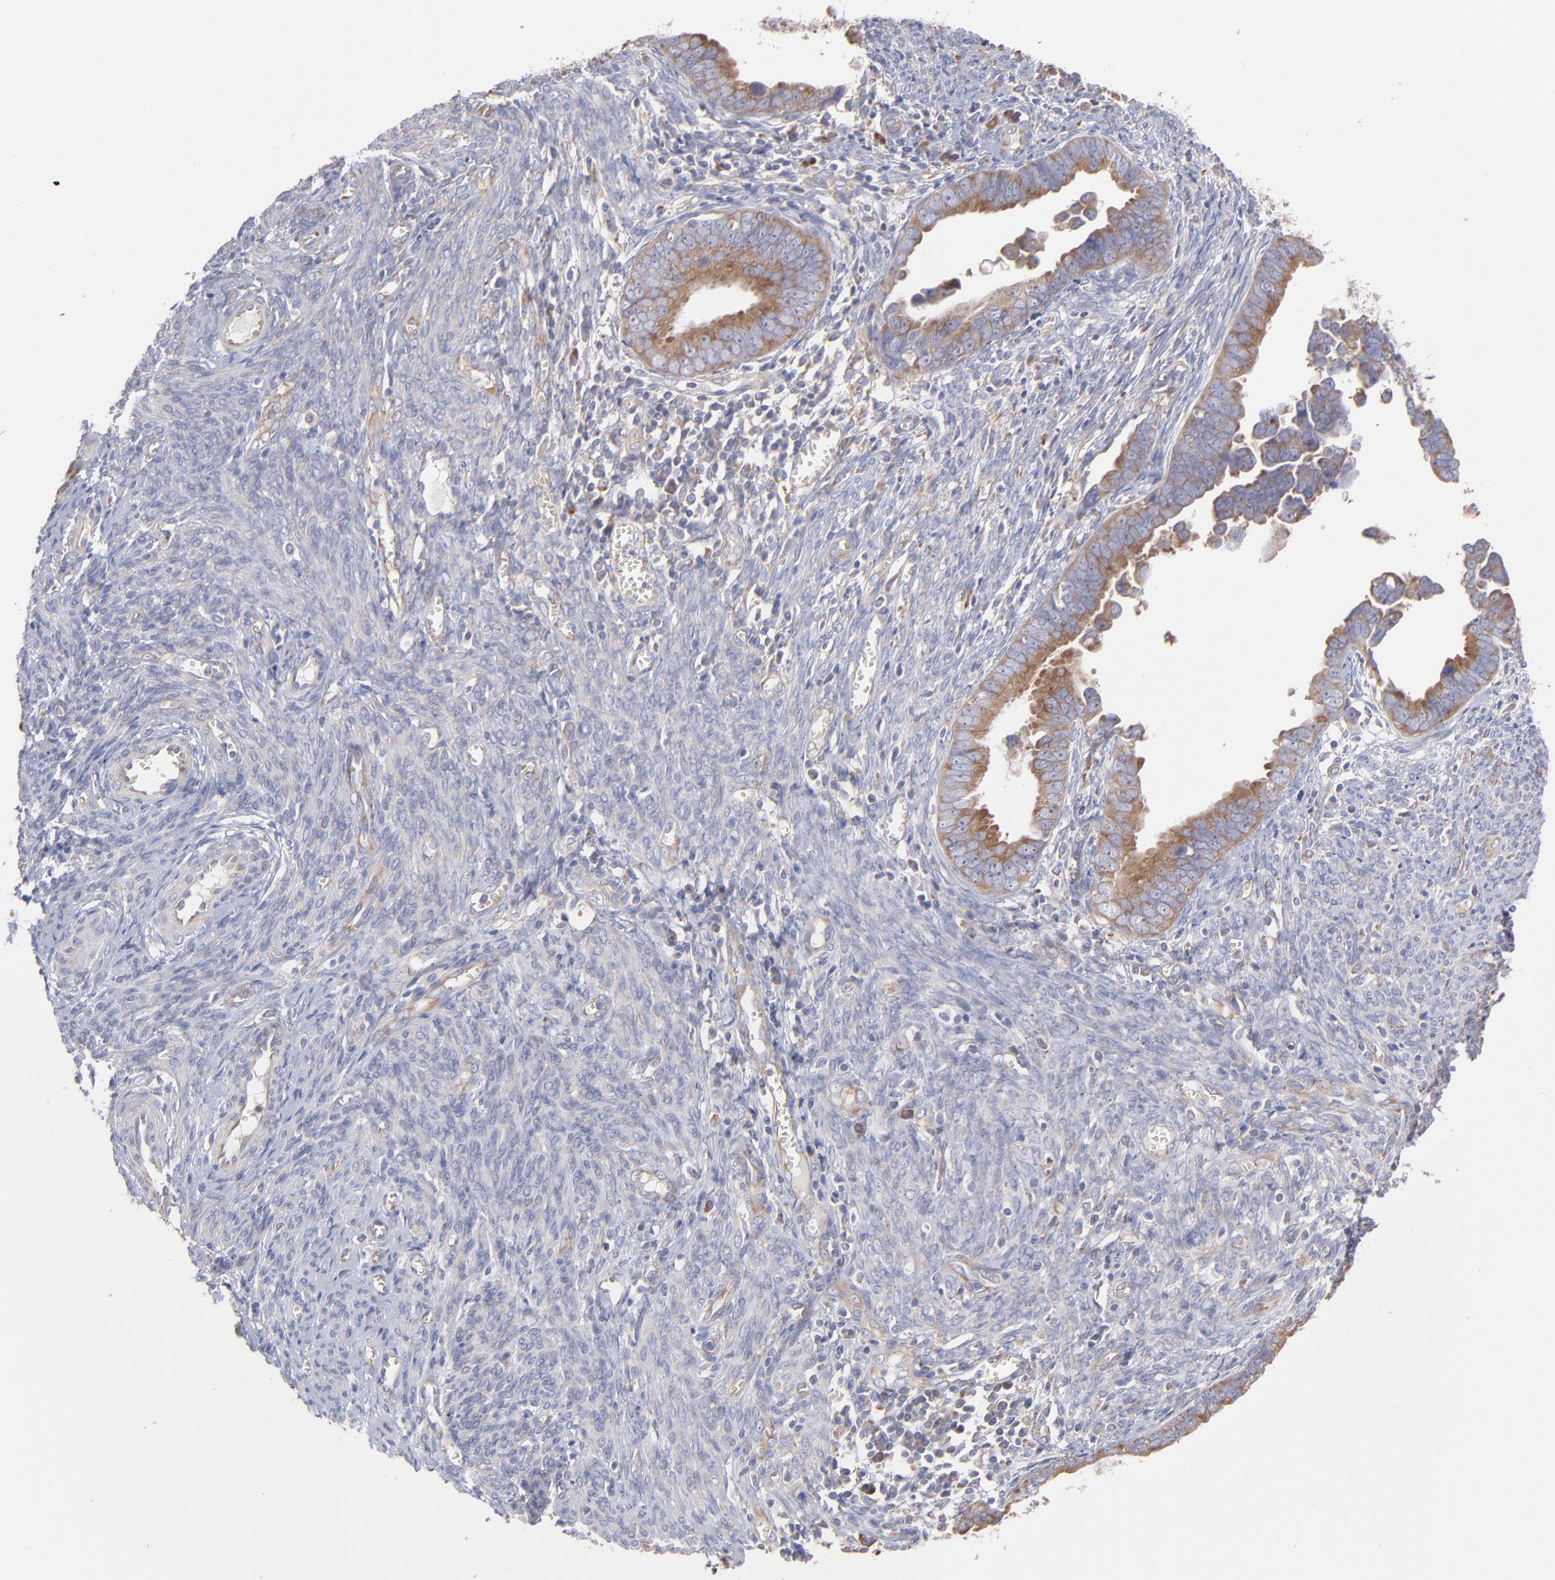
{"staining": {"intensity": "weak", "quantity": ">75%", "location": "cytoplasmic/membranous"}, "tissue": "endometrial cancer", "cell_type": "Tumor cells", "image_type": "cancer", "snomed": [{"axis": "morphology", "description": "Adenocarcinoma, NOS"}, {"axis": "topography", "description": "Endometrium"}], "caption": "High-power microscopy captured an IHC image of endometrial cancer, revealing weak cytoplasmic/membranous expression in approximately >75% of tumor cells.", "gene": "RPLP0", "patient": {"sex": "female", "age": 75}}